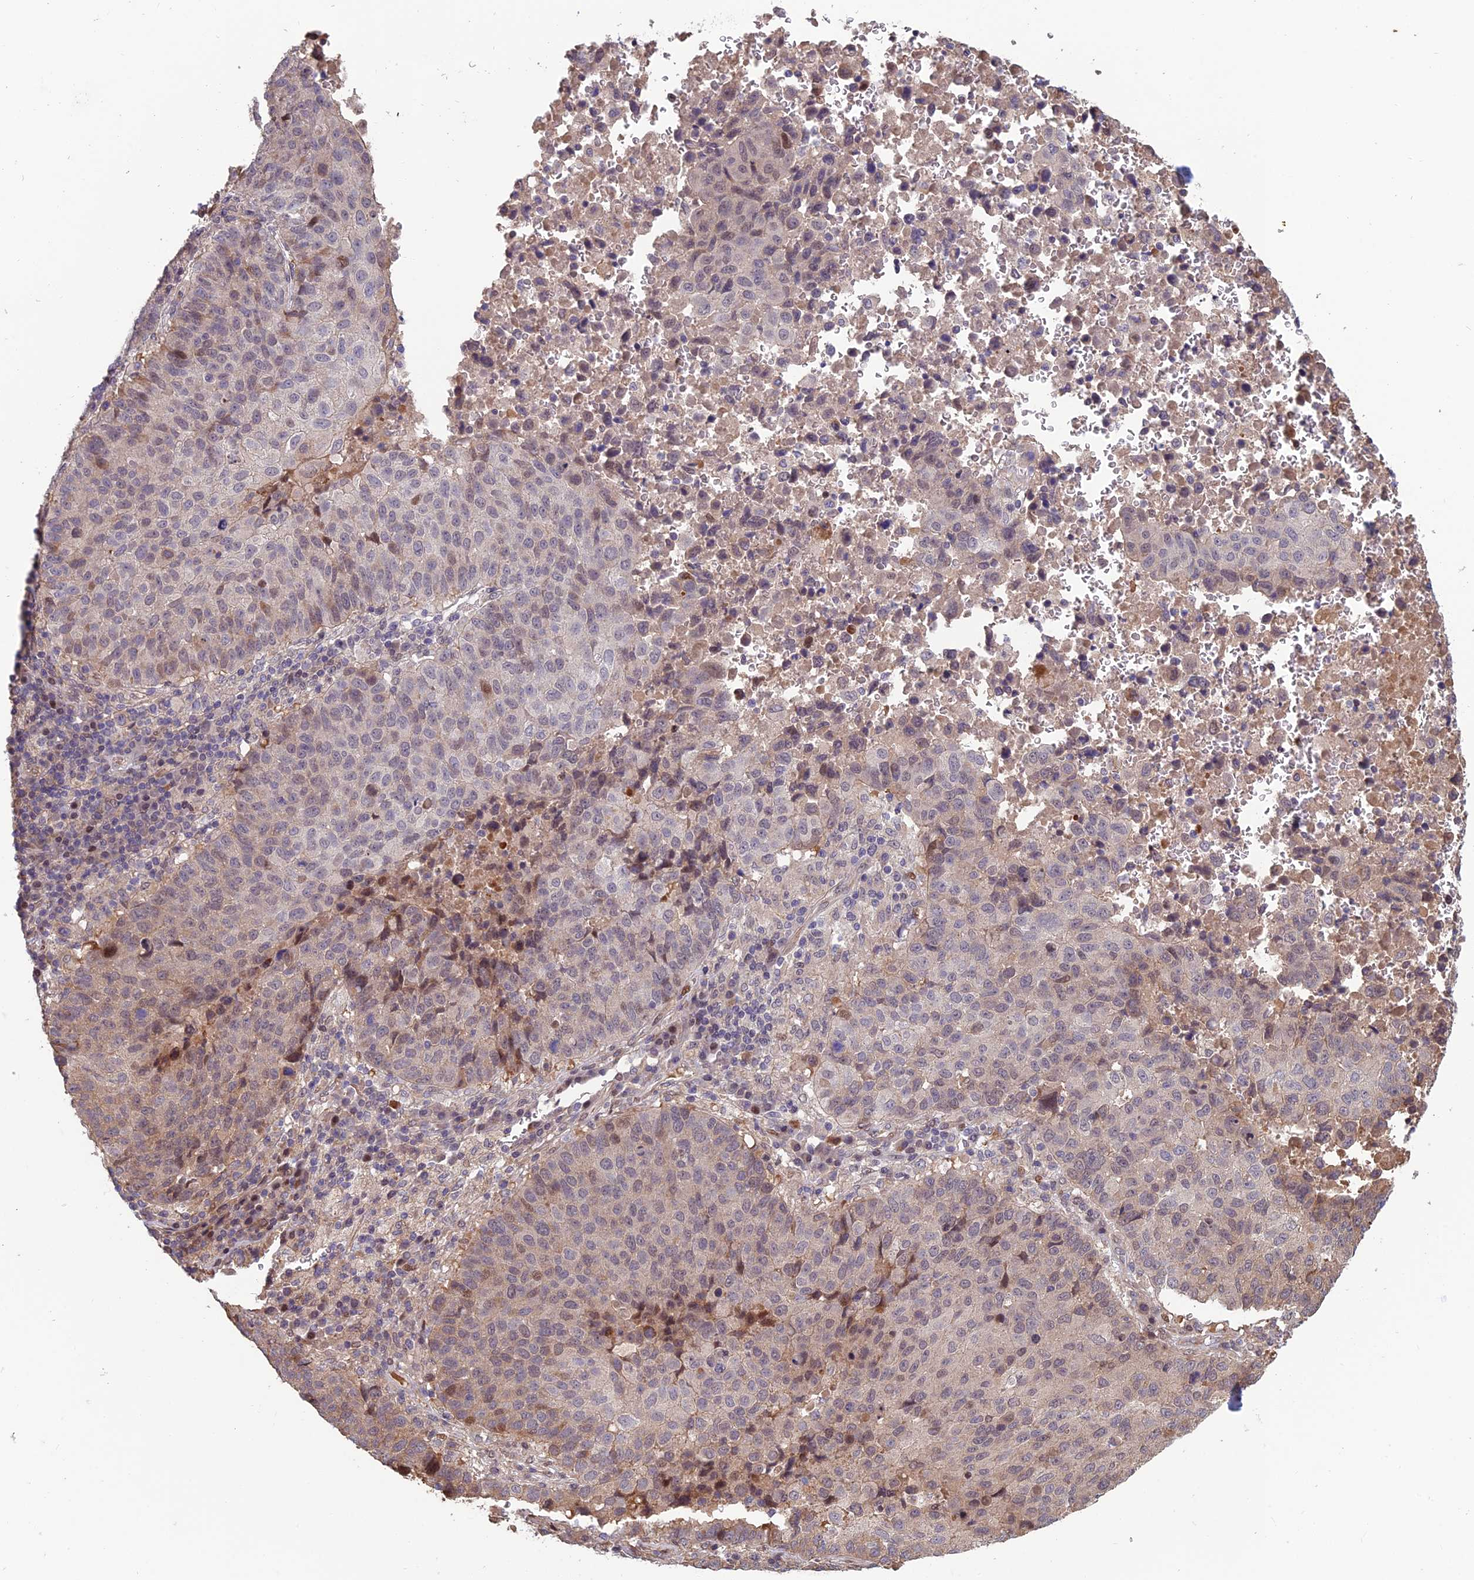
{"staining": {"intensity": "moderate", "quantity": "<25%", "location": "nuclear"}, "tissue": "lung cancer", "cell_type": "Tumor cells", "image_type": "cancer", "snomed": [{"axis": "morphology", "description": "Squamous cell carcinoma, NOS"}, {"axis": "topography", "description": "Lung"}], "caption": "DAB immunohistochemical staining of lung cancer displays moderate nuclear protein positivity in about <25% of tumor cells.", "gene": "CCDC183", "patient": {"sex": "male", "age": 73}}